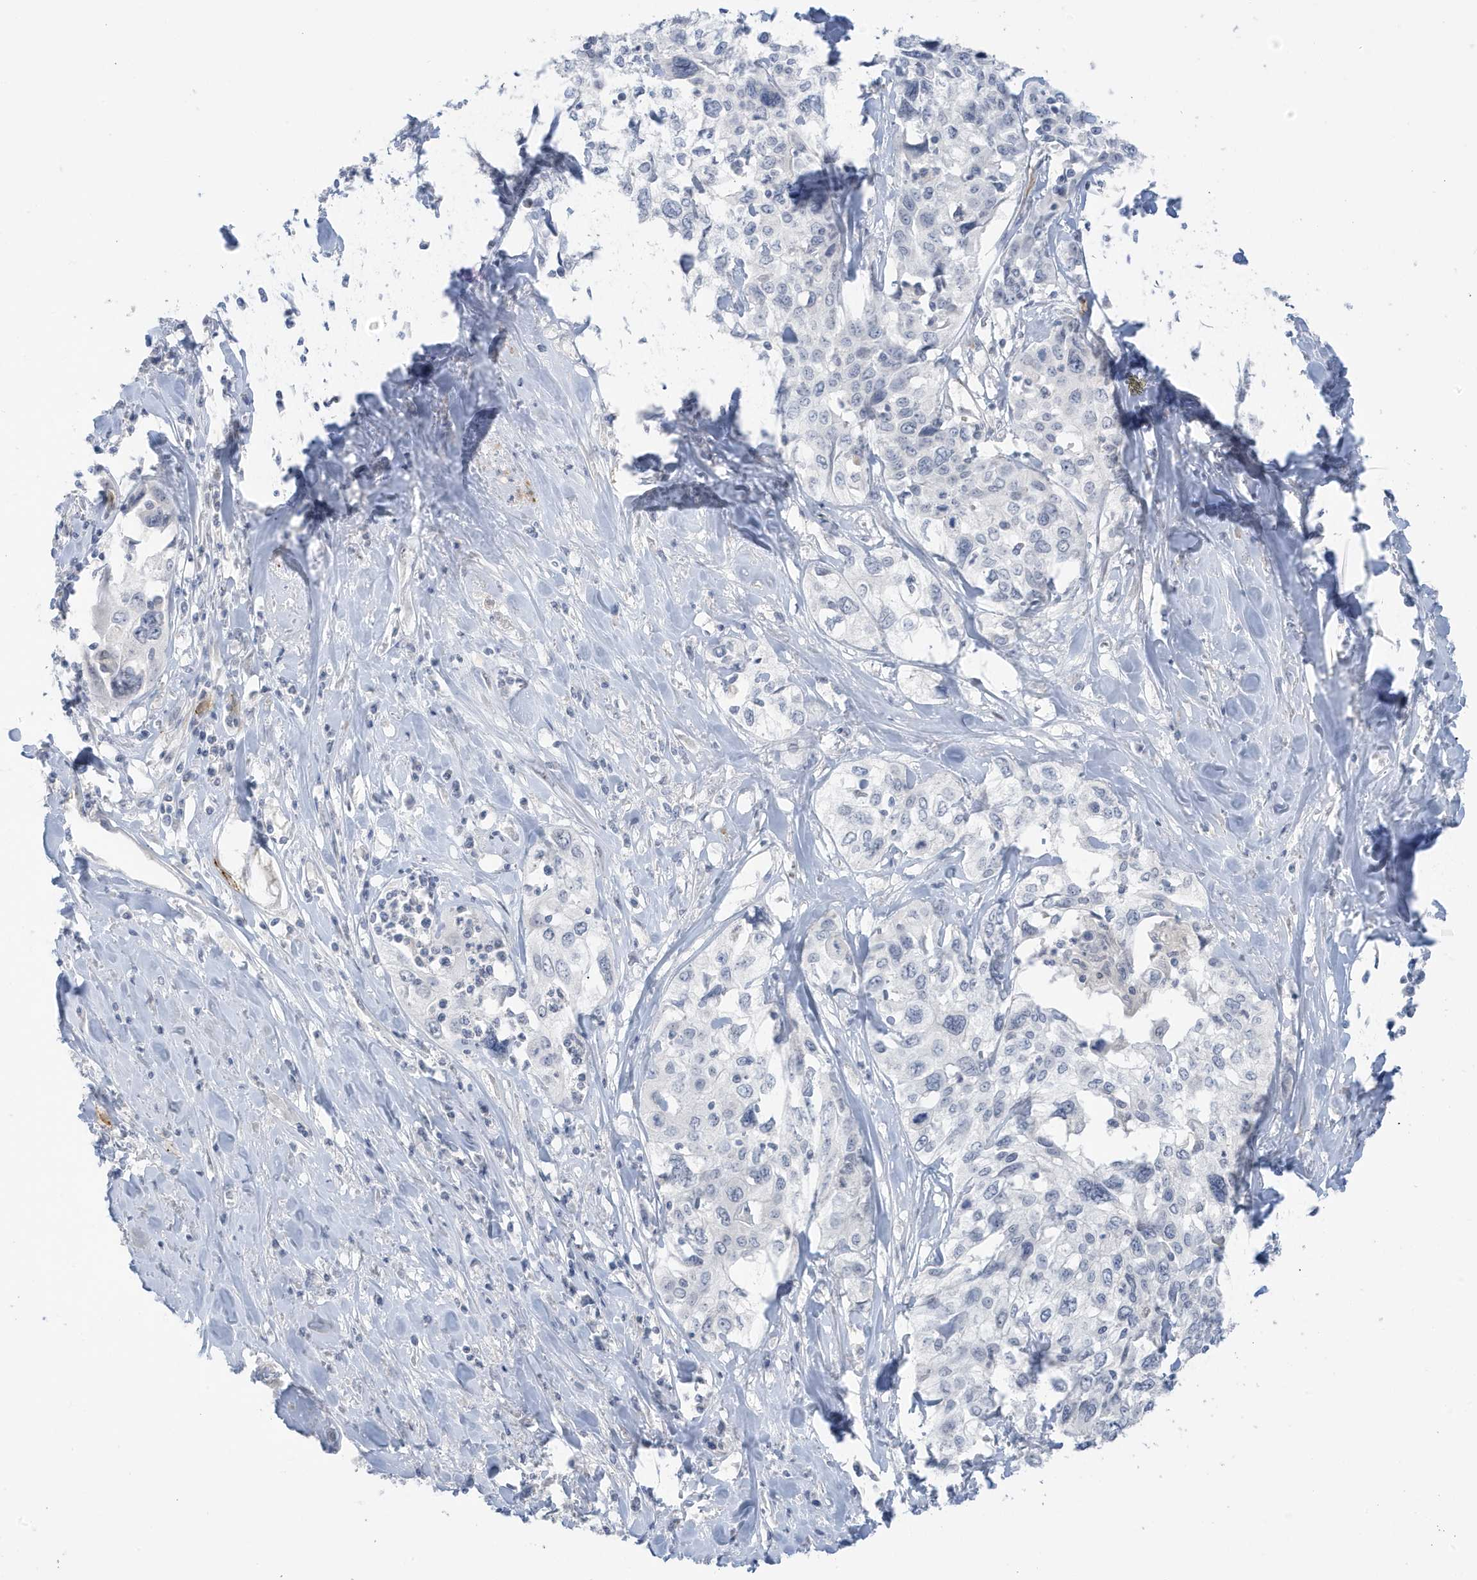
{"staining": {"intensity": "negative", "quantity": "none", "location": "none"}, "tissue": "cervical cancer", "cell_type": "Tumor cells", "image_type": "cancer", "snomed": [{"axis": "morphology", "description": "Squamous cell carcinoma, NOS"}, {"axis": "topography", "description": "Cervix"}], "caption": "Tumor cells show no significant staining in cervical cancer.", "gene": "PERM1", "patient": {"sex": "female", "age": 31}}